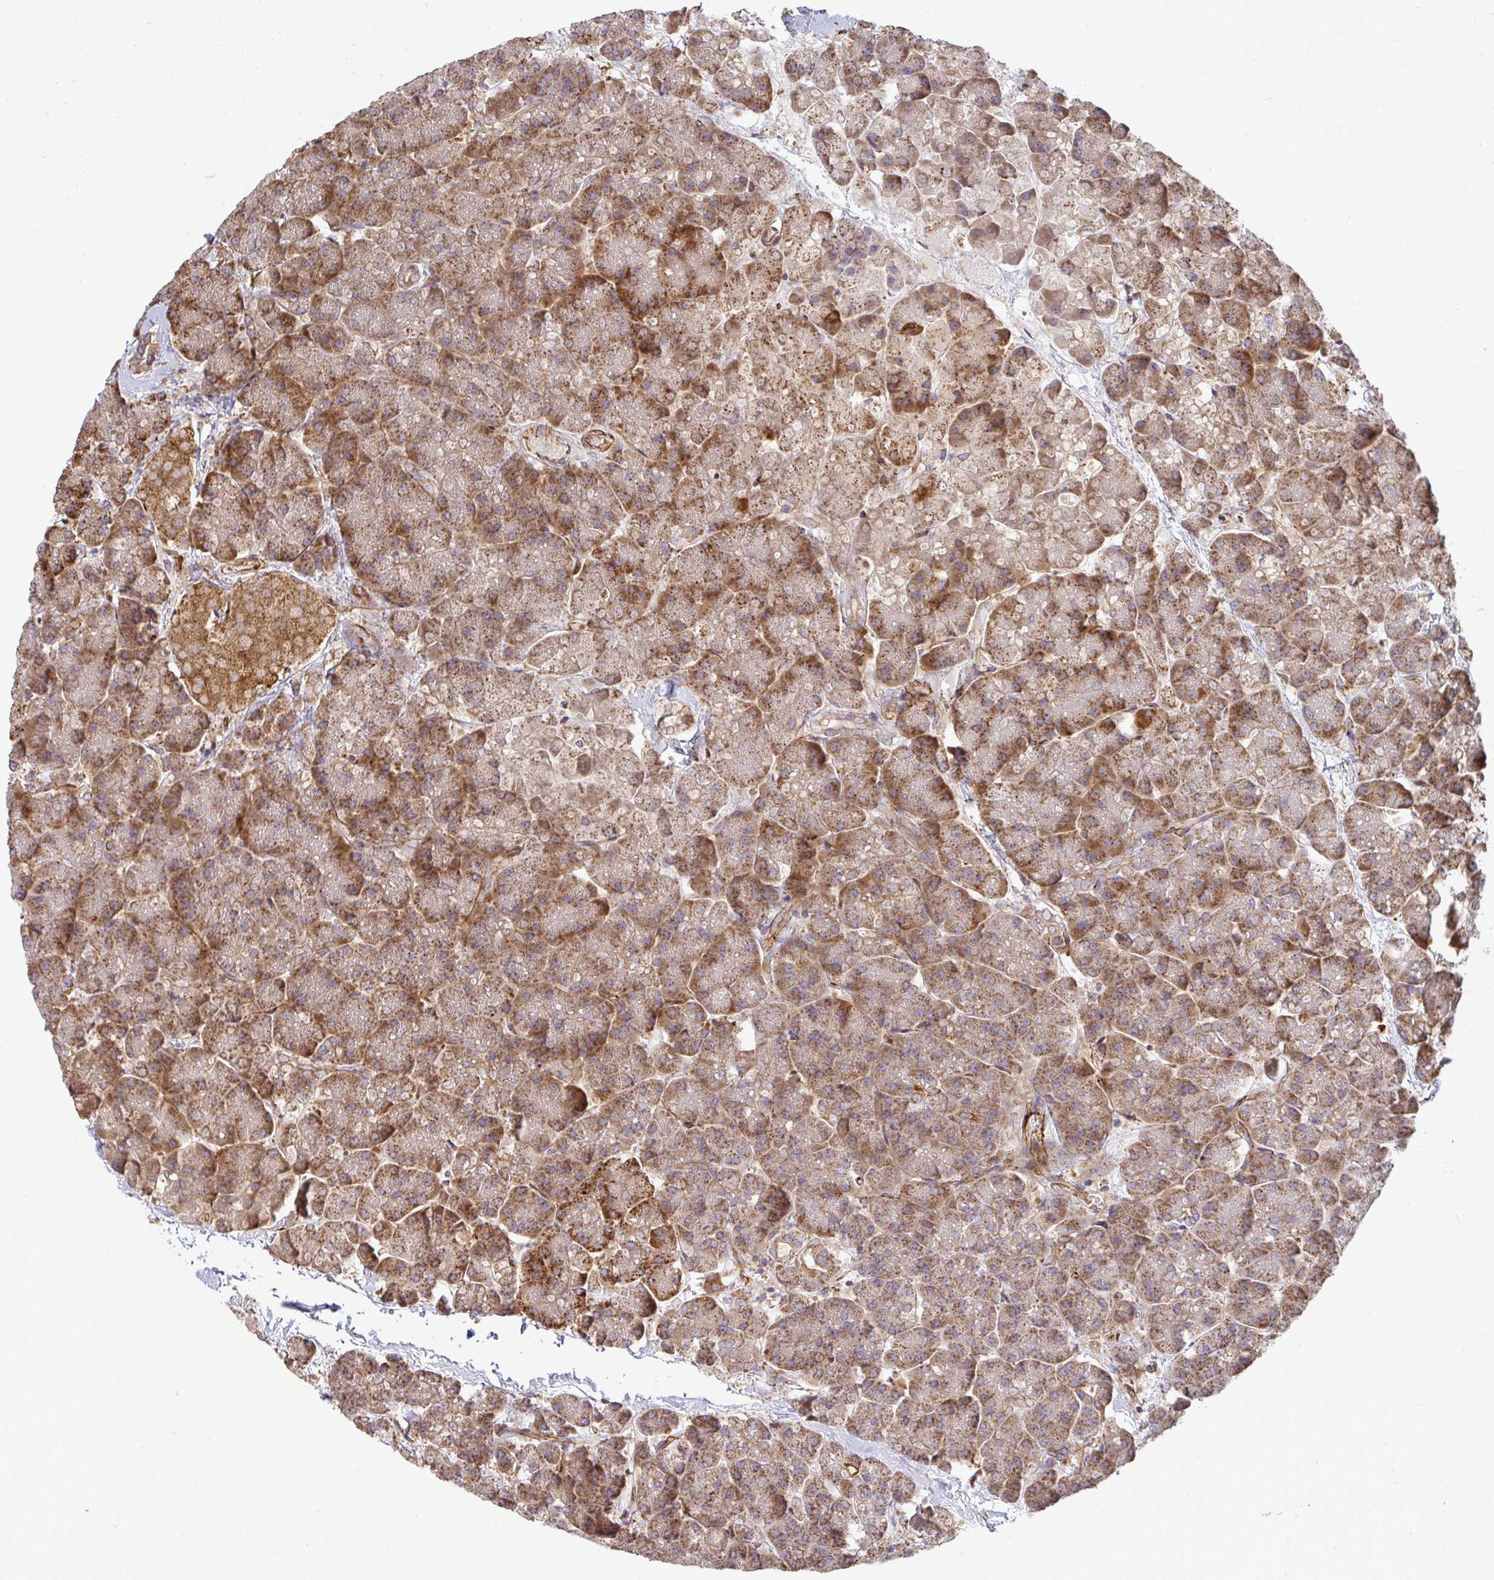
{"staining": {"intensity": "moderate", "quantity": ">75%", "location": "cytoplasmic/membranous"}, "tissue": "pancreas", "cell_type": "Exocrine glandular cells", "image_type": "normal", "snomed": [{"axis": "morphology", "description": "Normal tissue, NOS"}, {"axis": "topography", "description": "Pancreas"}, {"axis": "topography", "description": "Peripheral nerve tissue"}], "caption": "Immunohistochemical staining of unremarkable pancreas displays >75% levels of moderate cytoplasmic/membranous protein expression in about >75% of exocrine glandular cells.", "gene": "B4GALT6", "patient": {"sex": "male", "age": 54}}